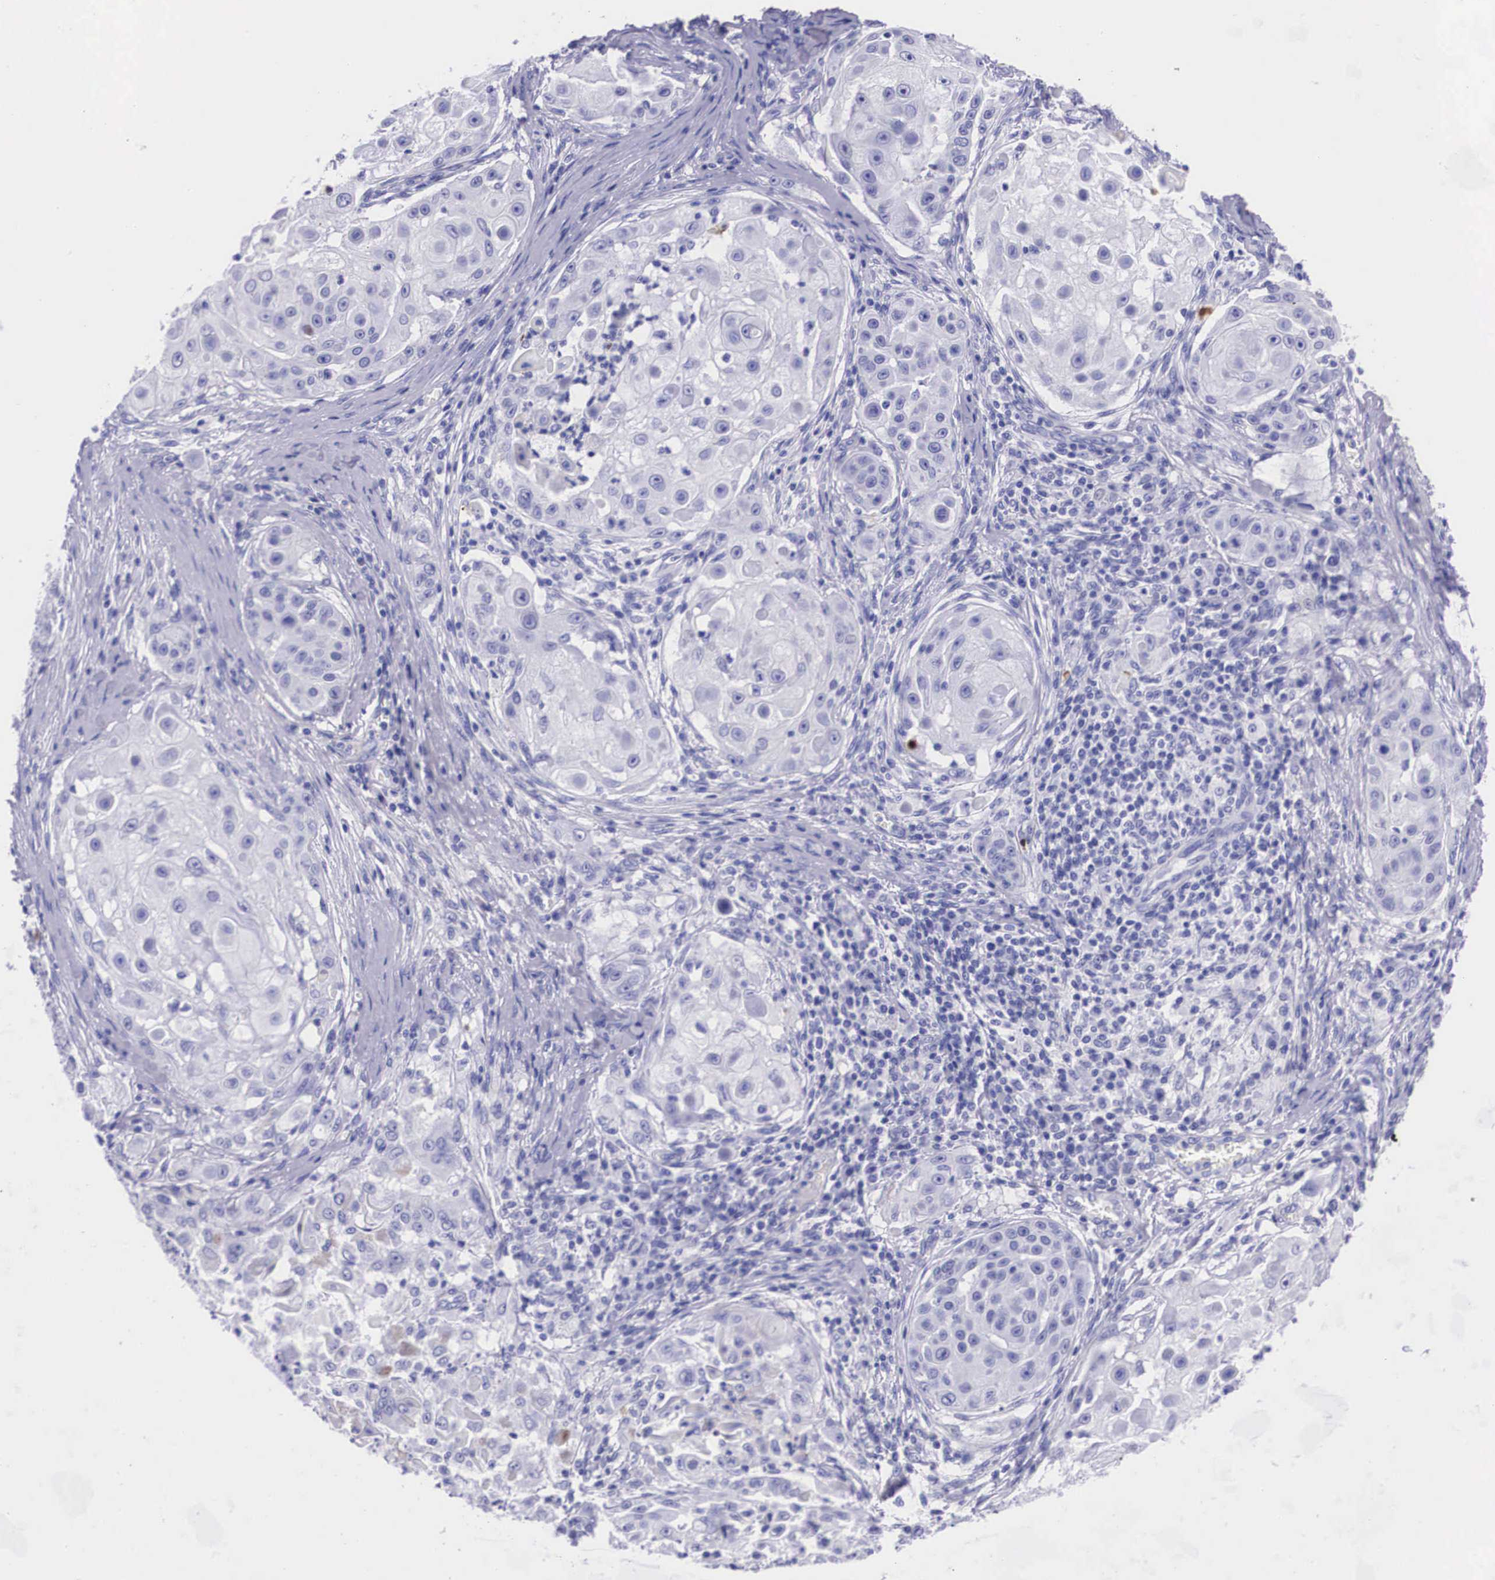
{"staining": {"intensity": "negative", "quantity": "none", "location": "none"}, "tissue": "skin cancer", "cell_type": "Tumor cells", "image_type": "cancer", "snomed": [{"axis": "morphology", "description": "Squamous cell carcinoma, NOS"}, {"axis": "topography", "description": "Skin"}], "caption": "Tumor cells show no significant protein expression in skin cancer.", "gene": "PLG", "patient": {"sex": "female", "age": 57}}